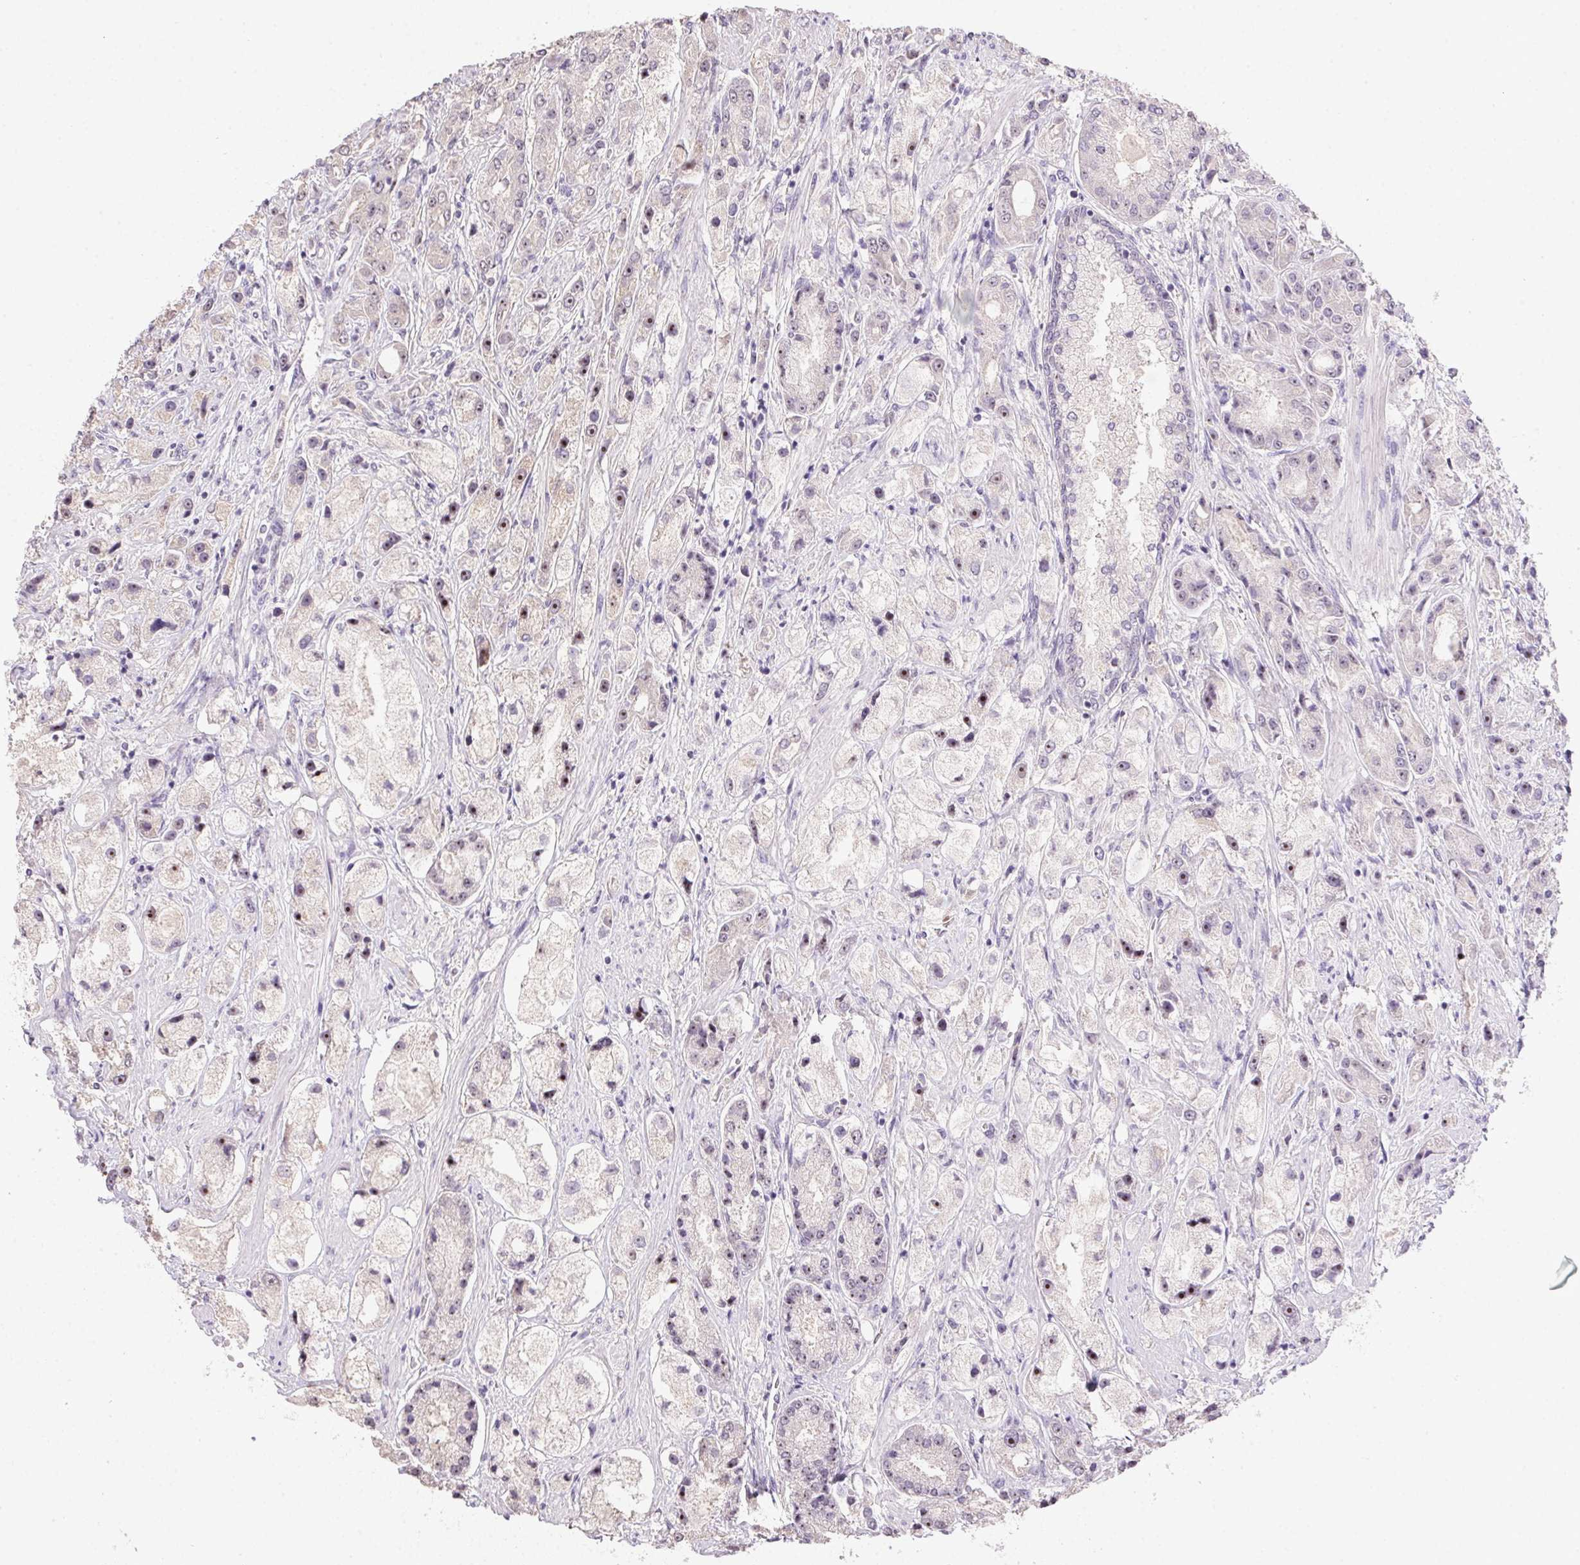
{"staining": {"intensity": "weak", "quantity": "25%-75%", "location": "nuclear"}, "tissue": "prostate cancer", "cell_type": "Tumor cells", "image_type": "cancer", "snomed": [{"axis": "morphology", "description": "Adenocarcinoma, High grade"}, {"axis": "topography", "description": "Prostate"}], "caption": "The histopathology image exhibits a brown stain indicating the presence of a protein in the nuclear of tumor cells in high-grade adenocarcinoma (prostate). Nuclei are stained in blue.", "gene": "BATF2", "patient": {"sex": "male", "age": 67}}